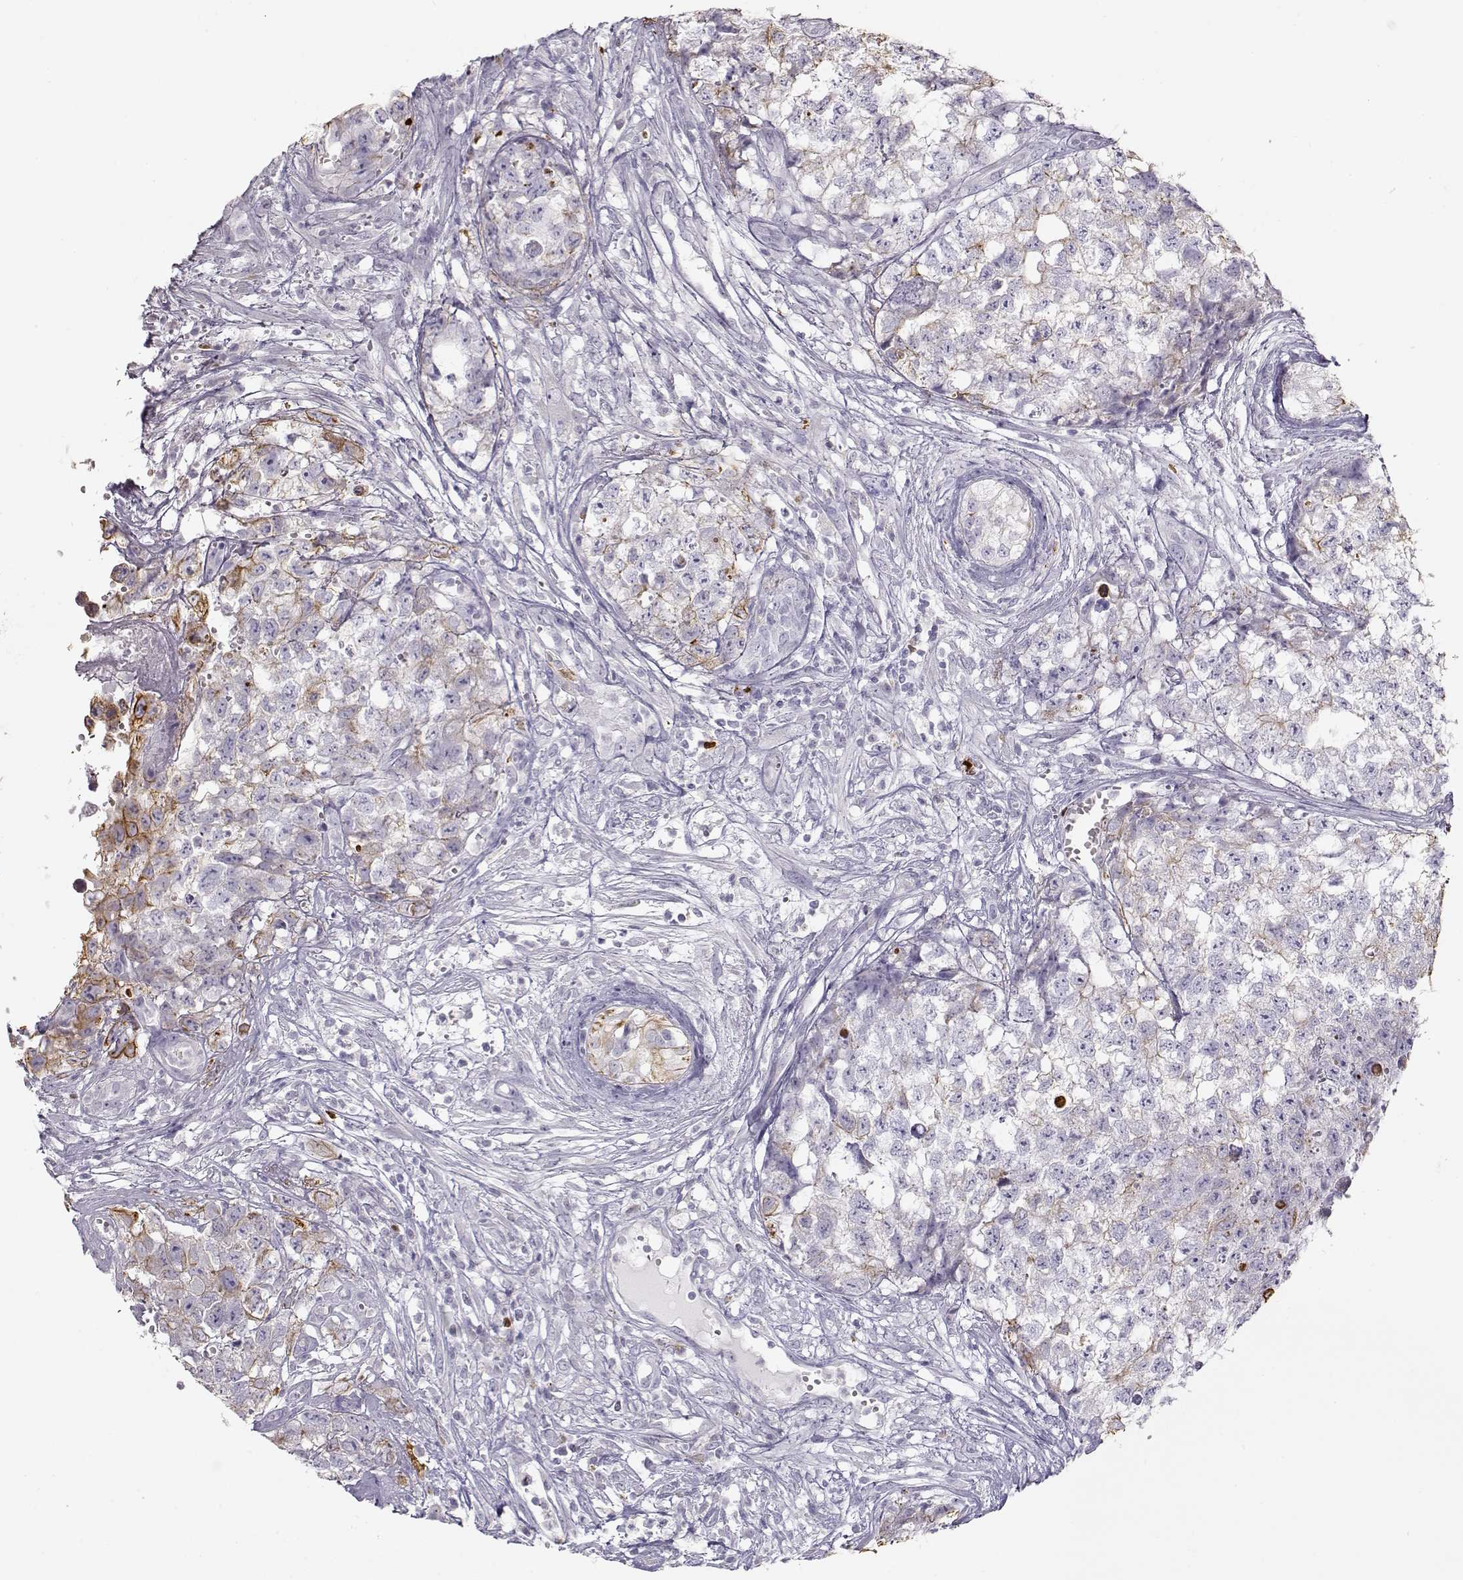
{"staining": {"intensity": "moderate", "quantity": "<25%", "location": "cytoplasmic/membranous"}, "tissue": "testis cancer", "cell_type": "Tumor cells", "image_type": "cancer", "snomed": [{"axis": "morphology", "description": "Seminoma, NOS"}, {"axis": "morphology", "description": "Carcinoma, Embryonal, NOS"}, {"axis": "topography", "description": "Testis"}], "caption": "Brown immunohistochemical staining in human testis seminoma reveals moderate cytoplasmic/membranous positivity in about <25% of tumor cells. (DAB (3,3'-diaminobenzidine) = brown stain, brightfield microscopy at high magnification).", "gene": "S100B", "patient": {"sex": "male", "age": 22}}